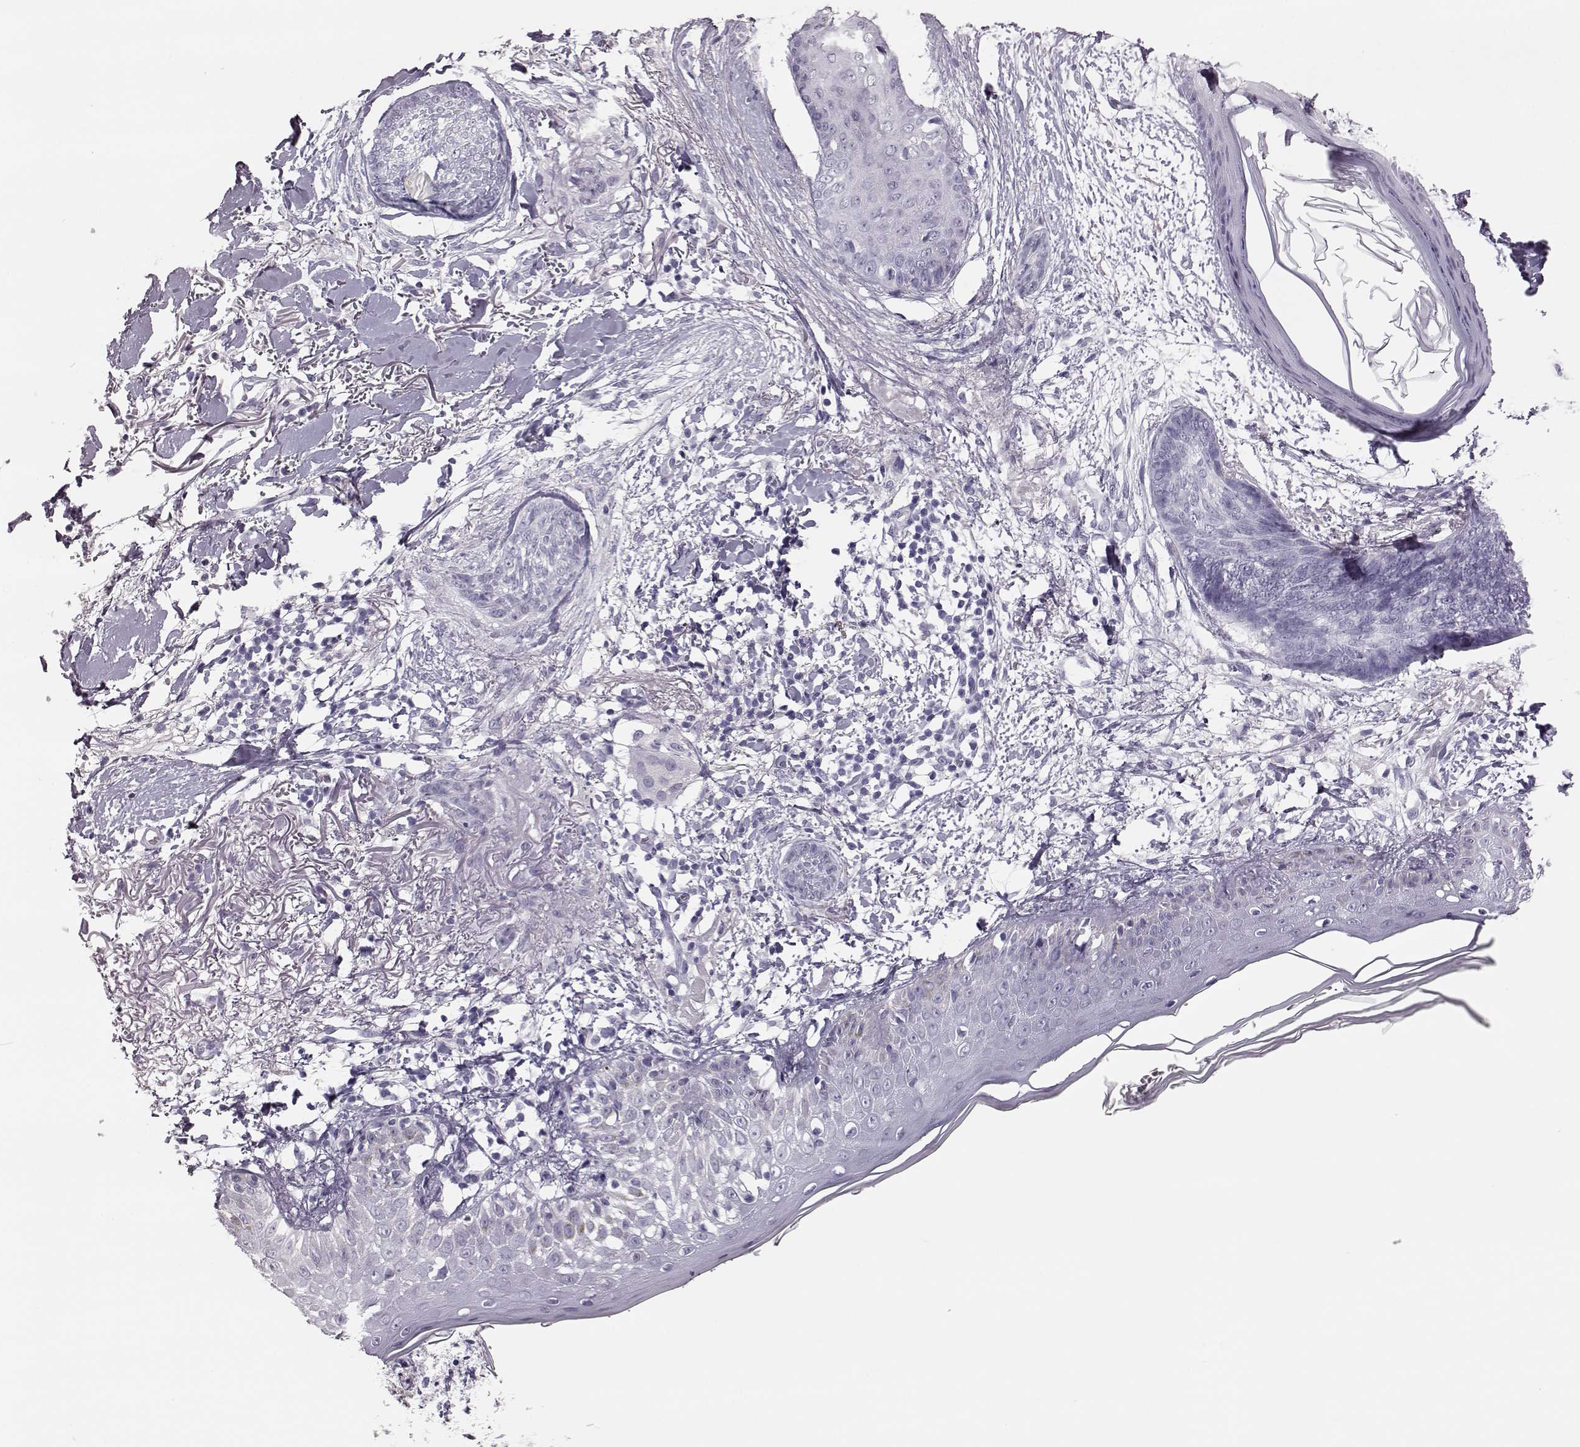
{"staining": {"intensity": "negative", "quantity": "none", "location": "none"}, "tissue": "skin cancer", "cell_type": "Tumor cells", "image_type": "cancer", "snomed": [{"axis": "morphology", "description": "Normal tissue, NOS"}, {"axis": "morphology", "description": "Basal cell carcinoma"}, {"axis": "topography", "description": "Skin"}], "caption": "Tumor cells are negative for brown protein staining in basal cell carcinoma (skin).", "gene": "BFSP2", "patient": {"sex": "male", "age": 84}}